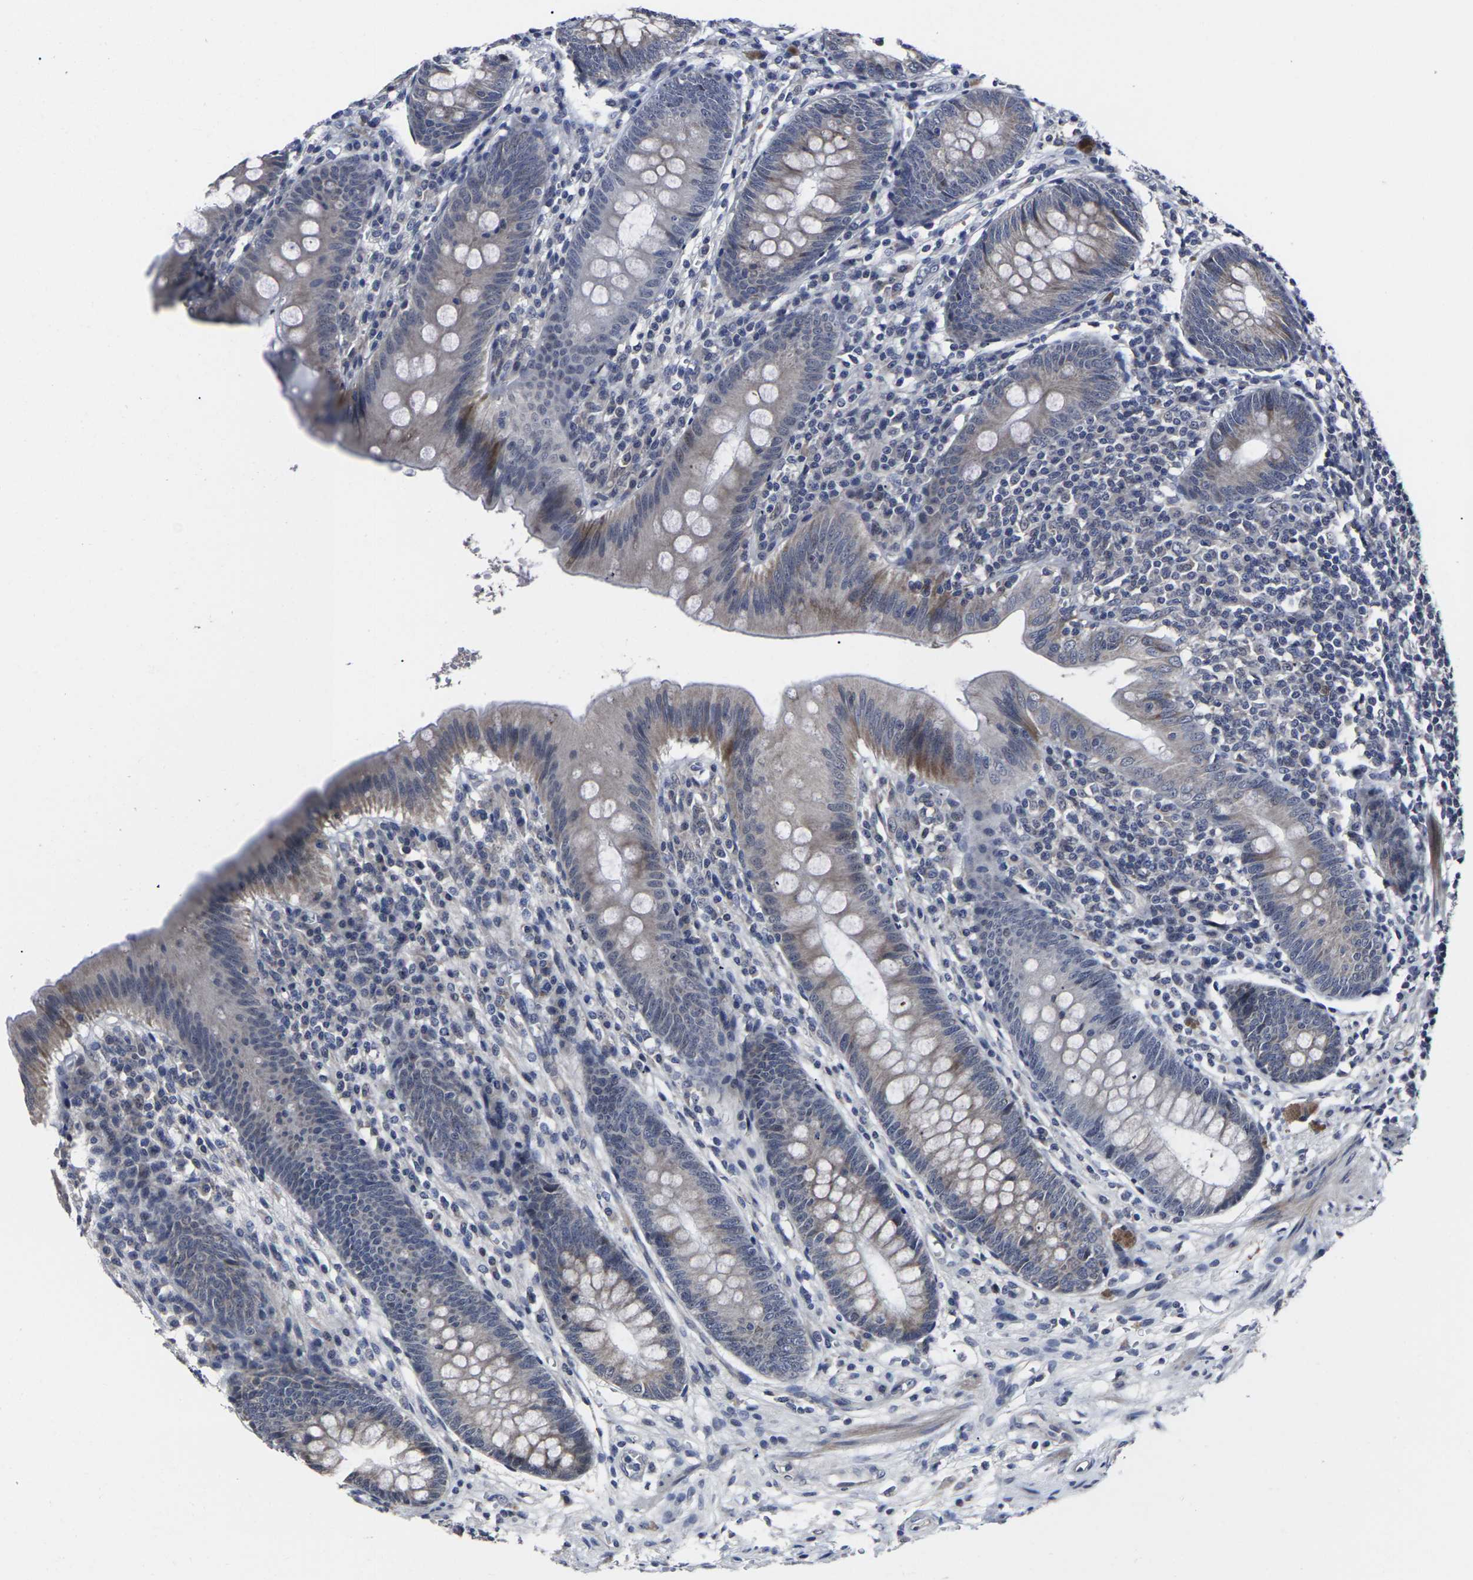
{"staining": {"intensity": "moderate", "quantity": "<25%", "location": "cytoplasmic/membranous"}, "tissue": "appendix", "cell_type": "Glandular cells", "image_type": "normal", "snomed": [{"axis": "morphology", "description": "Normal tissue, NOS"}, {"axis": "topography", "description": "Appendix"}], "caption": "Glandular cells display low levels of moderate cytoplasmic/membranous positivity in about <25% of cells in normal appendix. The staining was performed using DAB, with brown indicating positive protein expression. Nuclei are stained blue with hematoxylin.", "gene": "MSANTD4", "patient": {"sex": "male", "age": 56}}